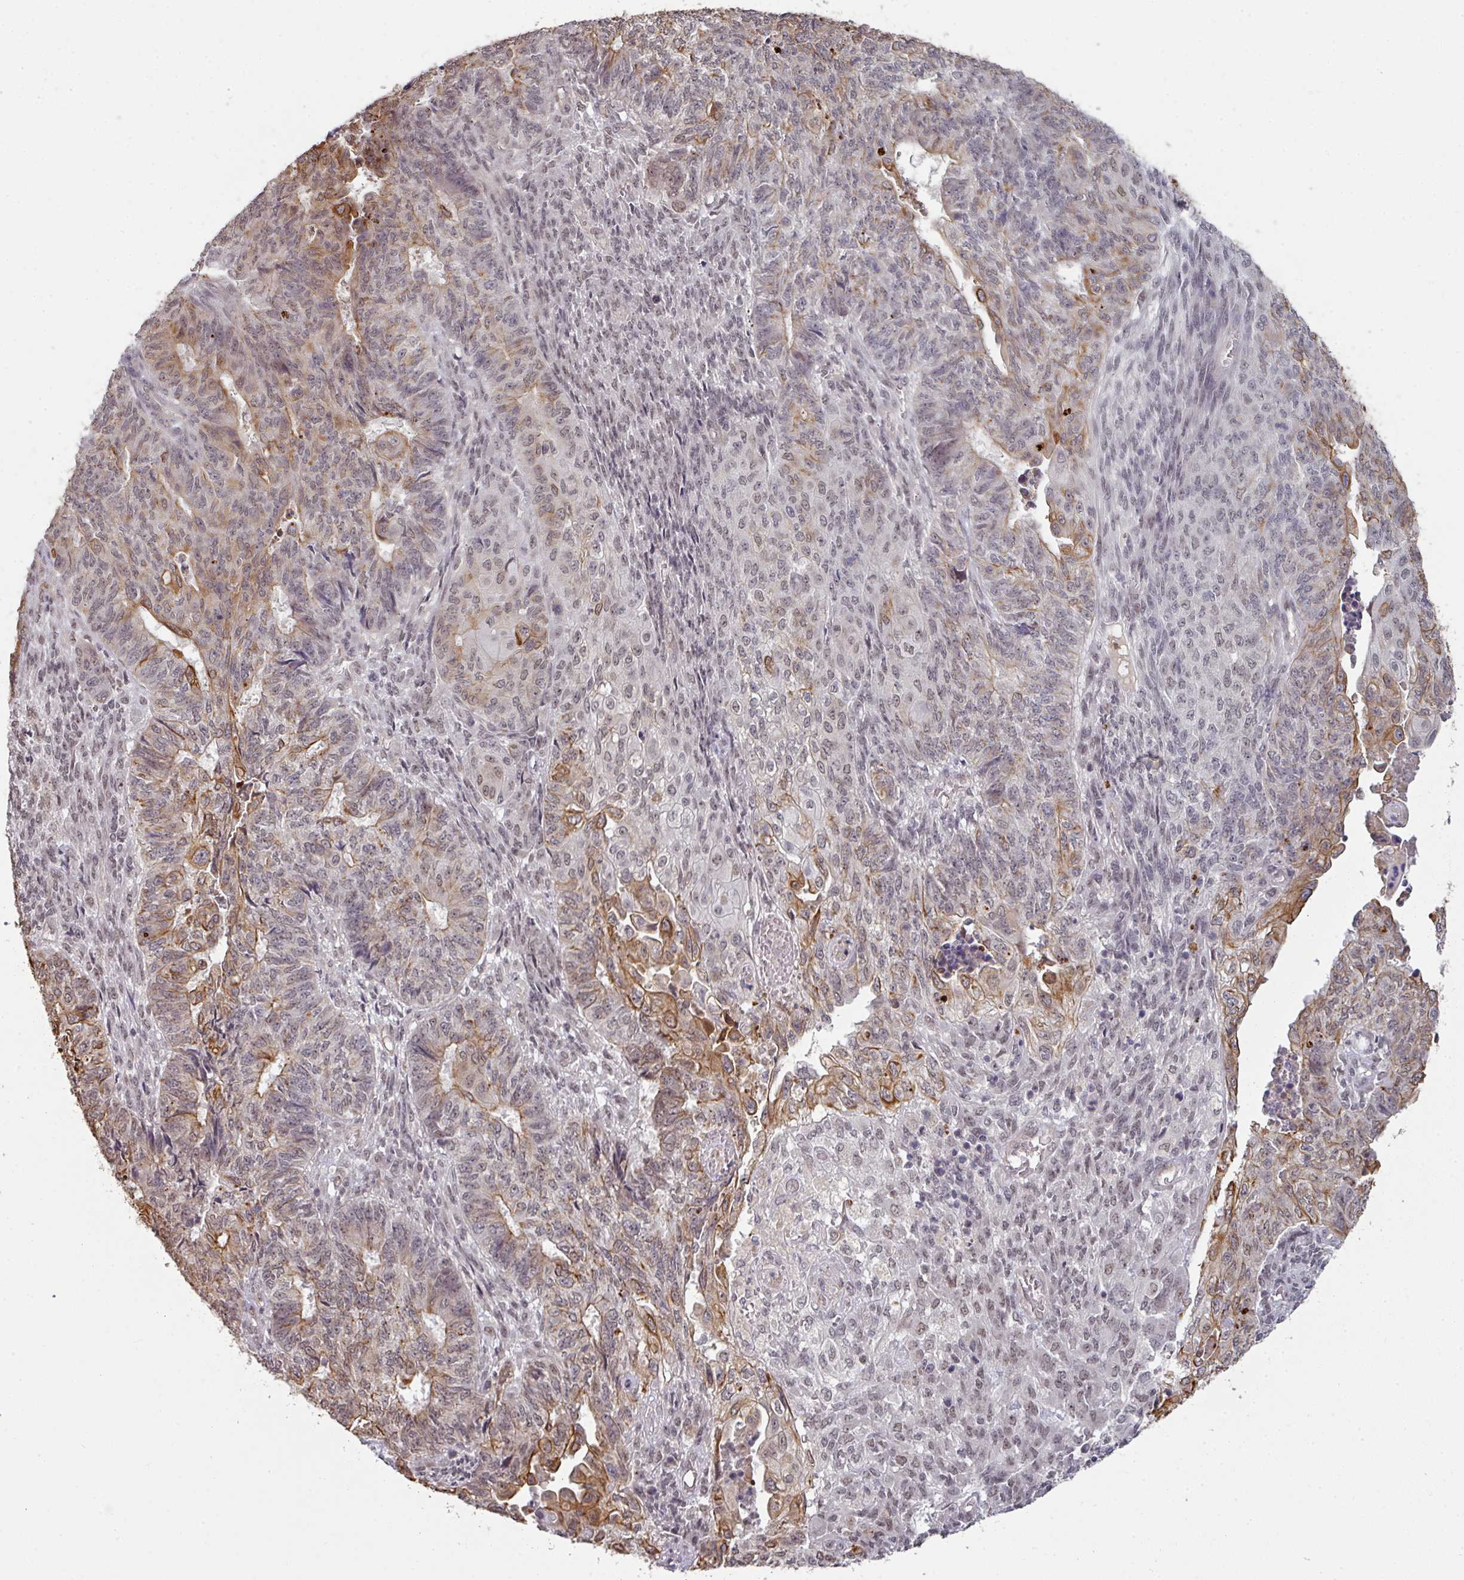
{"staining": {"intensity": "moderate", "quantity": "<25%", "location": "cytoplasmic/membranous"}, "tissue": "endometrial cancer", "cell_type": "Tumor cells", "image_type": "cancer", "snomed": [{"axis": "morphology", "description": "Adenocarcinoma, NOS"}, {"axis": "topography", "description": "Endometrium"}], "caption": "Immunohistochemical staining of human endometrial cancer shows moderate cytoplasmic/membranous protein staining in approximately <25% of tumor cells.", "gene": "GTF2H3", "patient": {"sex": "female", "age": 32}}